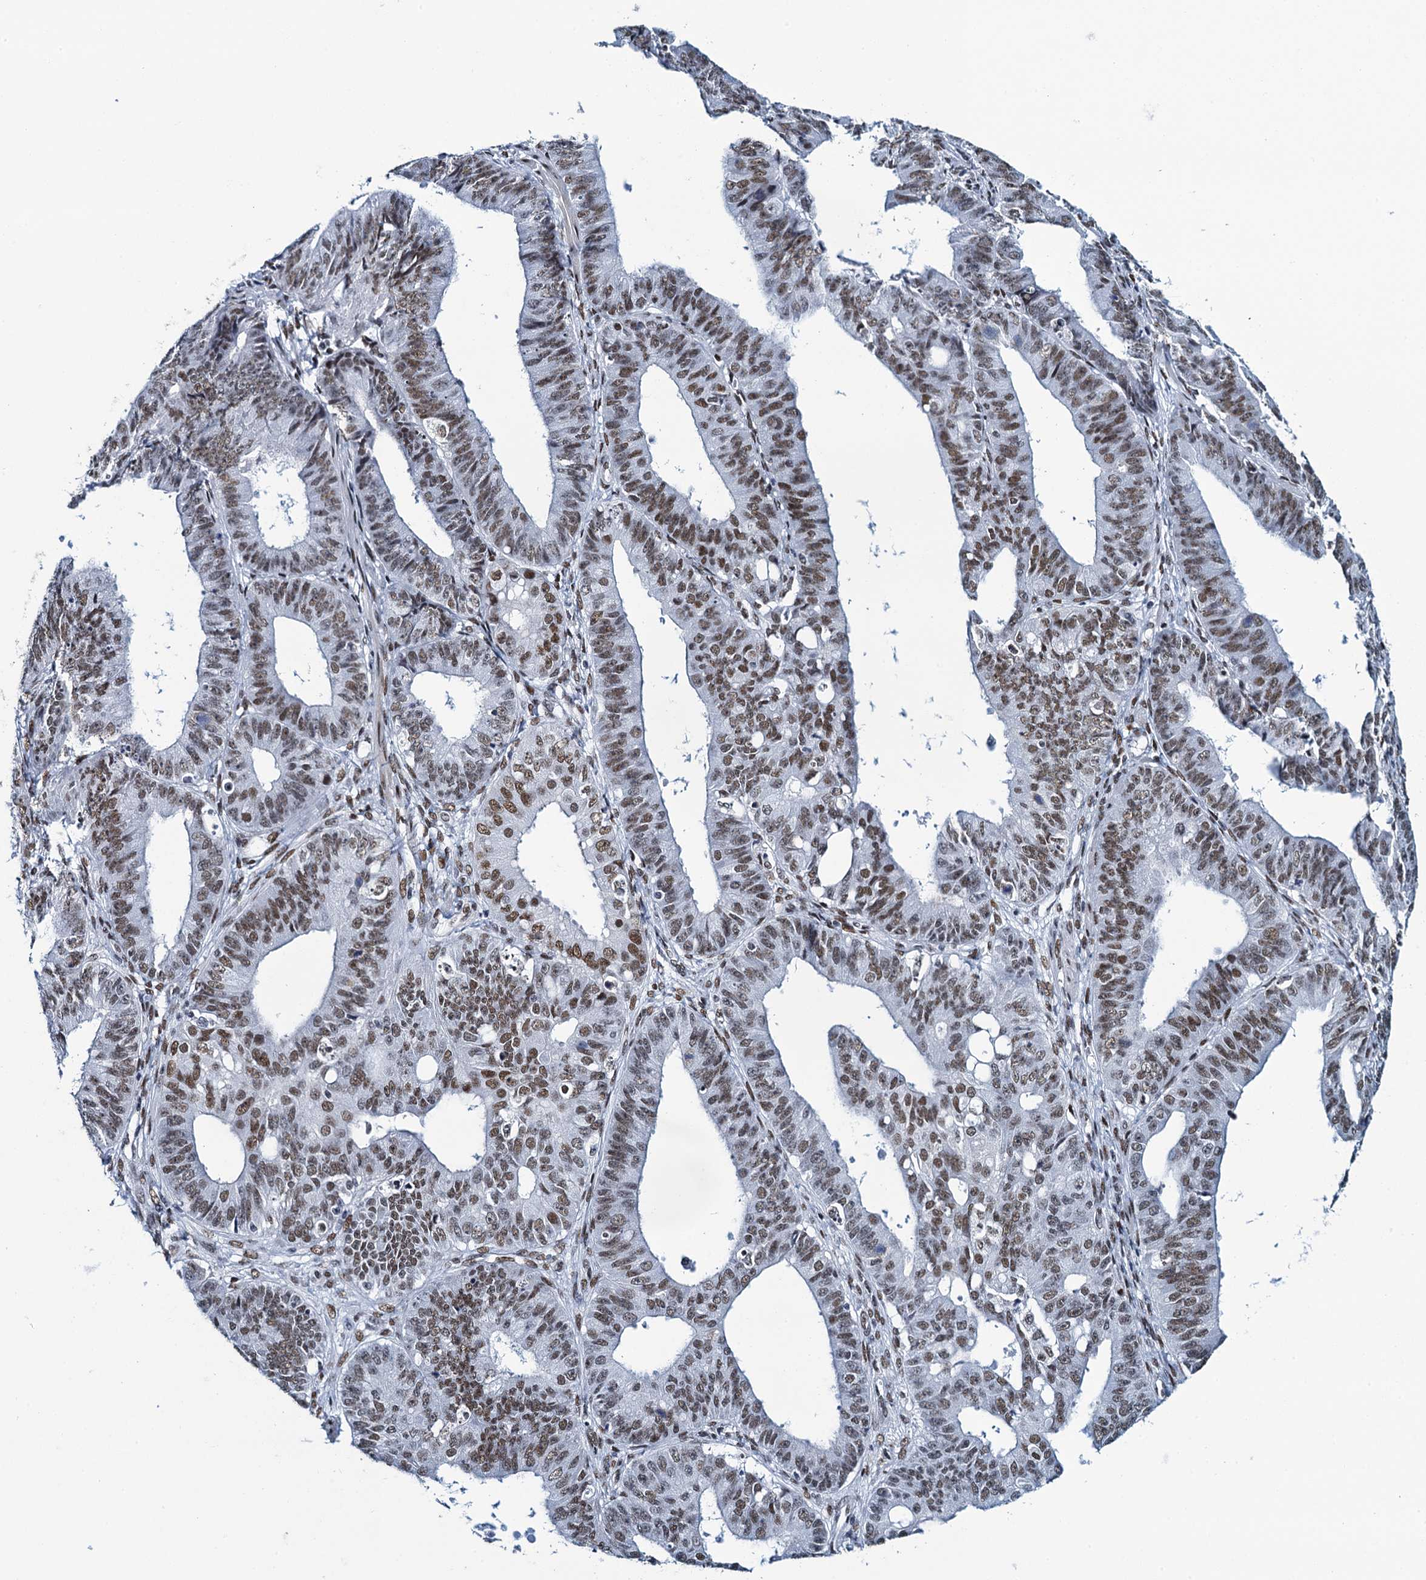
{"staining": {"intensity": "moderate", "quantity": ">75%", "location": "nuclear"}, "tissue": "ovarian cancer", "cell_type": "Tumor cells", "image_type": "cancer", "snomed": [{"axis": "morphology", "description": "Carcinoma, endometroid"}, {"axis": "topography", "description": "Appendix"}, {"axis": "topography", "description": "Ovary"}], "caption": "Protein staining displays moderate nuclear staining in approximately >75% of tumor cells in endometroid carcinoma (ovarian). The protein of interest is shown in brown color, while the nuclei are stained blue.", "gene": "HNRNPUL2", "patient": {"sex": "female", "age": 42}}